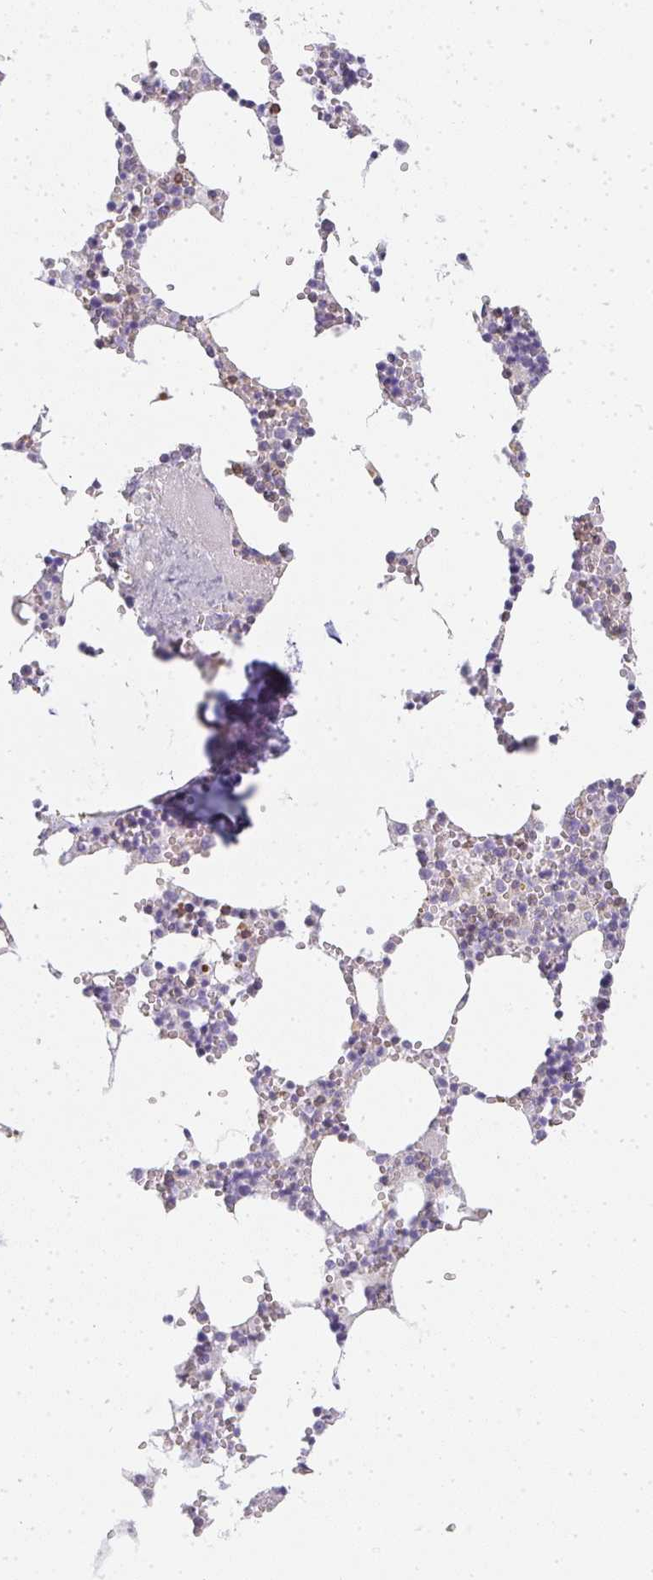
{"staining": {"intensity": "negative", "quantity": "none", "location": "none"}, "tissue": "bone marrow", "cell_type": "Hematopoietic cells", "image_type": "normal", "snomed": [{"axis": "morphology", "description": "Normal tissue, NOS"}, {"axis": "topography", "description": "Bone marrow"}], "caption": "Hematopoietic cells show no significant protein staining in unremarkable bone marrow. The staining was performed using DAB to visualize the protein expression in brown, while the nuclei were stained in blue with hematoxylin (Magnification: 20x).", "gene": "GATA3", "patient": {"sex": "male", "age": 54}}